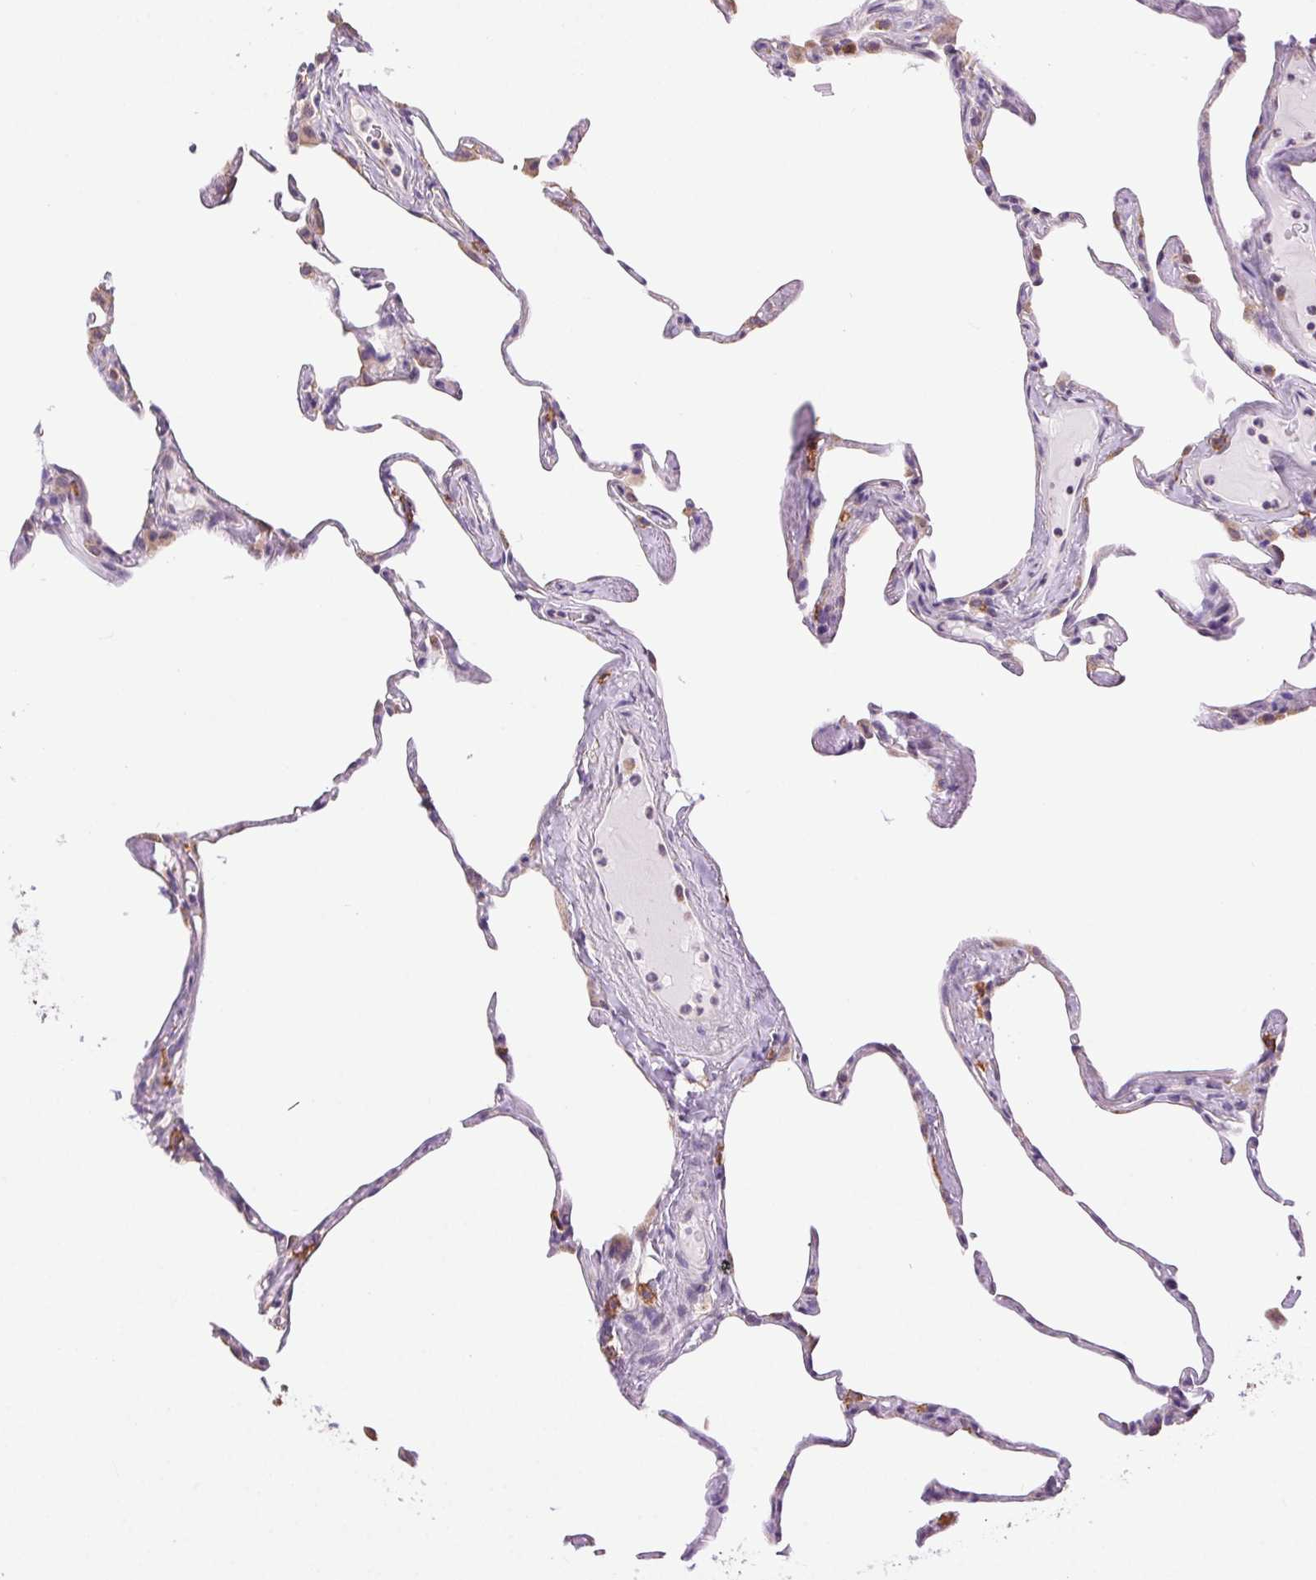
{"staining": {"intensity": "negative", "quantity": "none", "location": "none"}, "tissue": "lung", "cell_type": "Alveolar cells", "image_type": "normal", "snomed": [{"axis": "morphology", "description": "Normal tissue, NOS"}, {"axis": "topography", "description": "Lung"}], "caption": "Immunohistochemical staining of benign human lung demonstrates no significant staining in alveolar cells. (DAB (3,3'-diaminobenzidine) immunohistochemistry visualized using brightfield microscopy, high magnification).", "gene": "SNX31", "patient": {"sex": "male", "age": 65}}